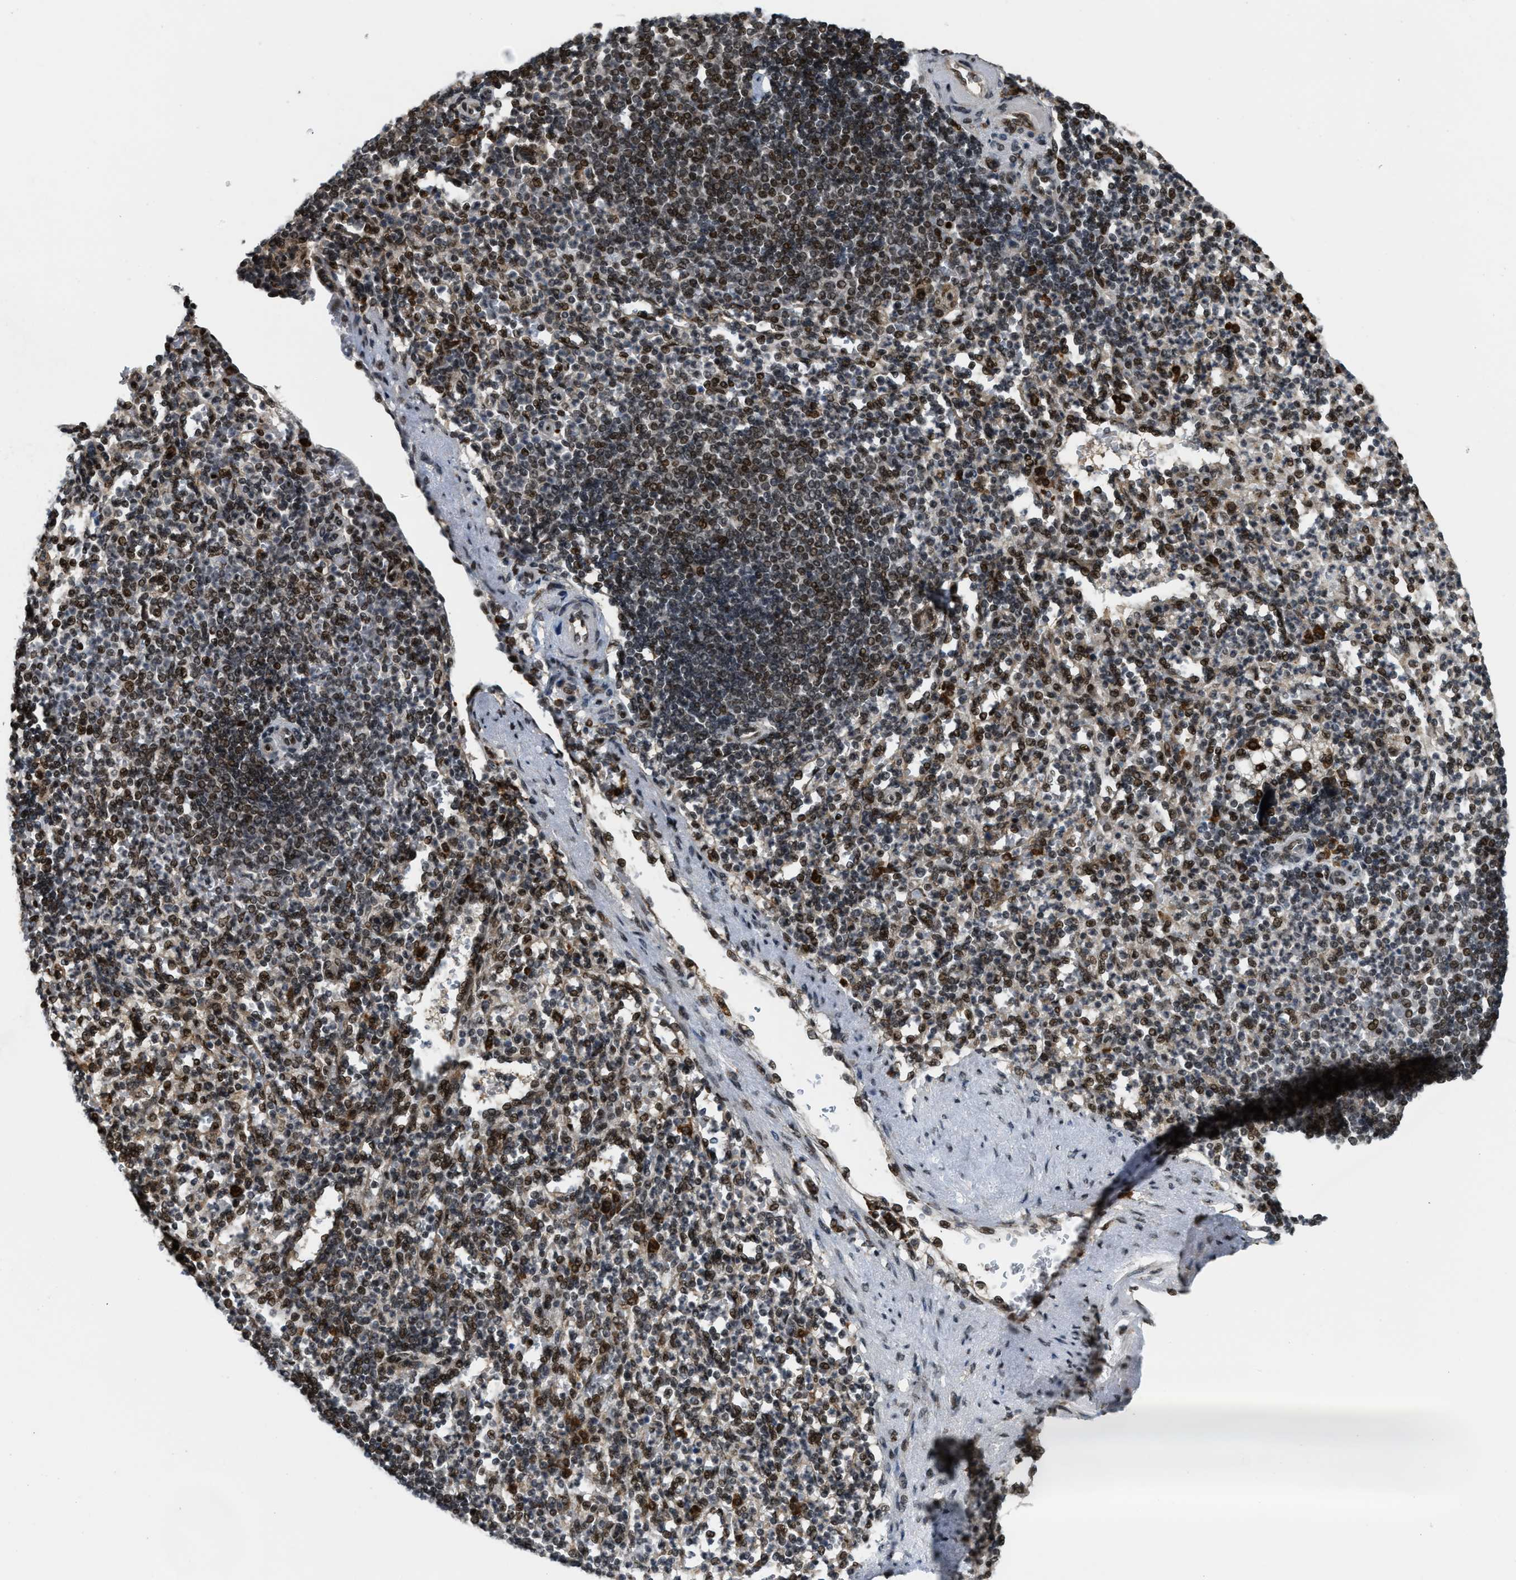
{"staining": {"intensity": "moderate", "quantity": ">75%", "location": "nuclear"}, "tissue": "spleen", "cell_type": "Cells in red pulp", "image_type": "normal", "snomed": [{"axis": "morphology", "description": "Normal tissue, NOS"}, {"axis": "topography", "description": "Spleen"}], "caption": "Immunohistochemical staining of normal spleen demonstrates moderate nuclear protein staining in about >75% of cells in red pulp.", "gene": "SERTAD2", "patient": {"sex": "female", "age": 74}}